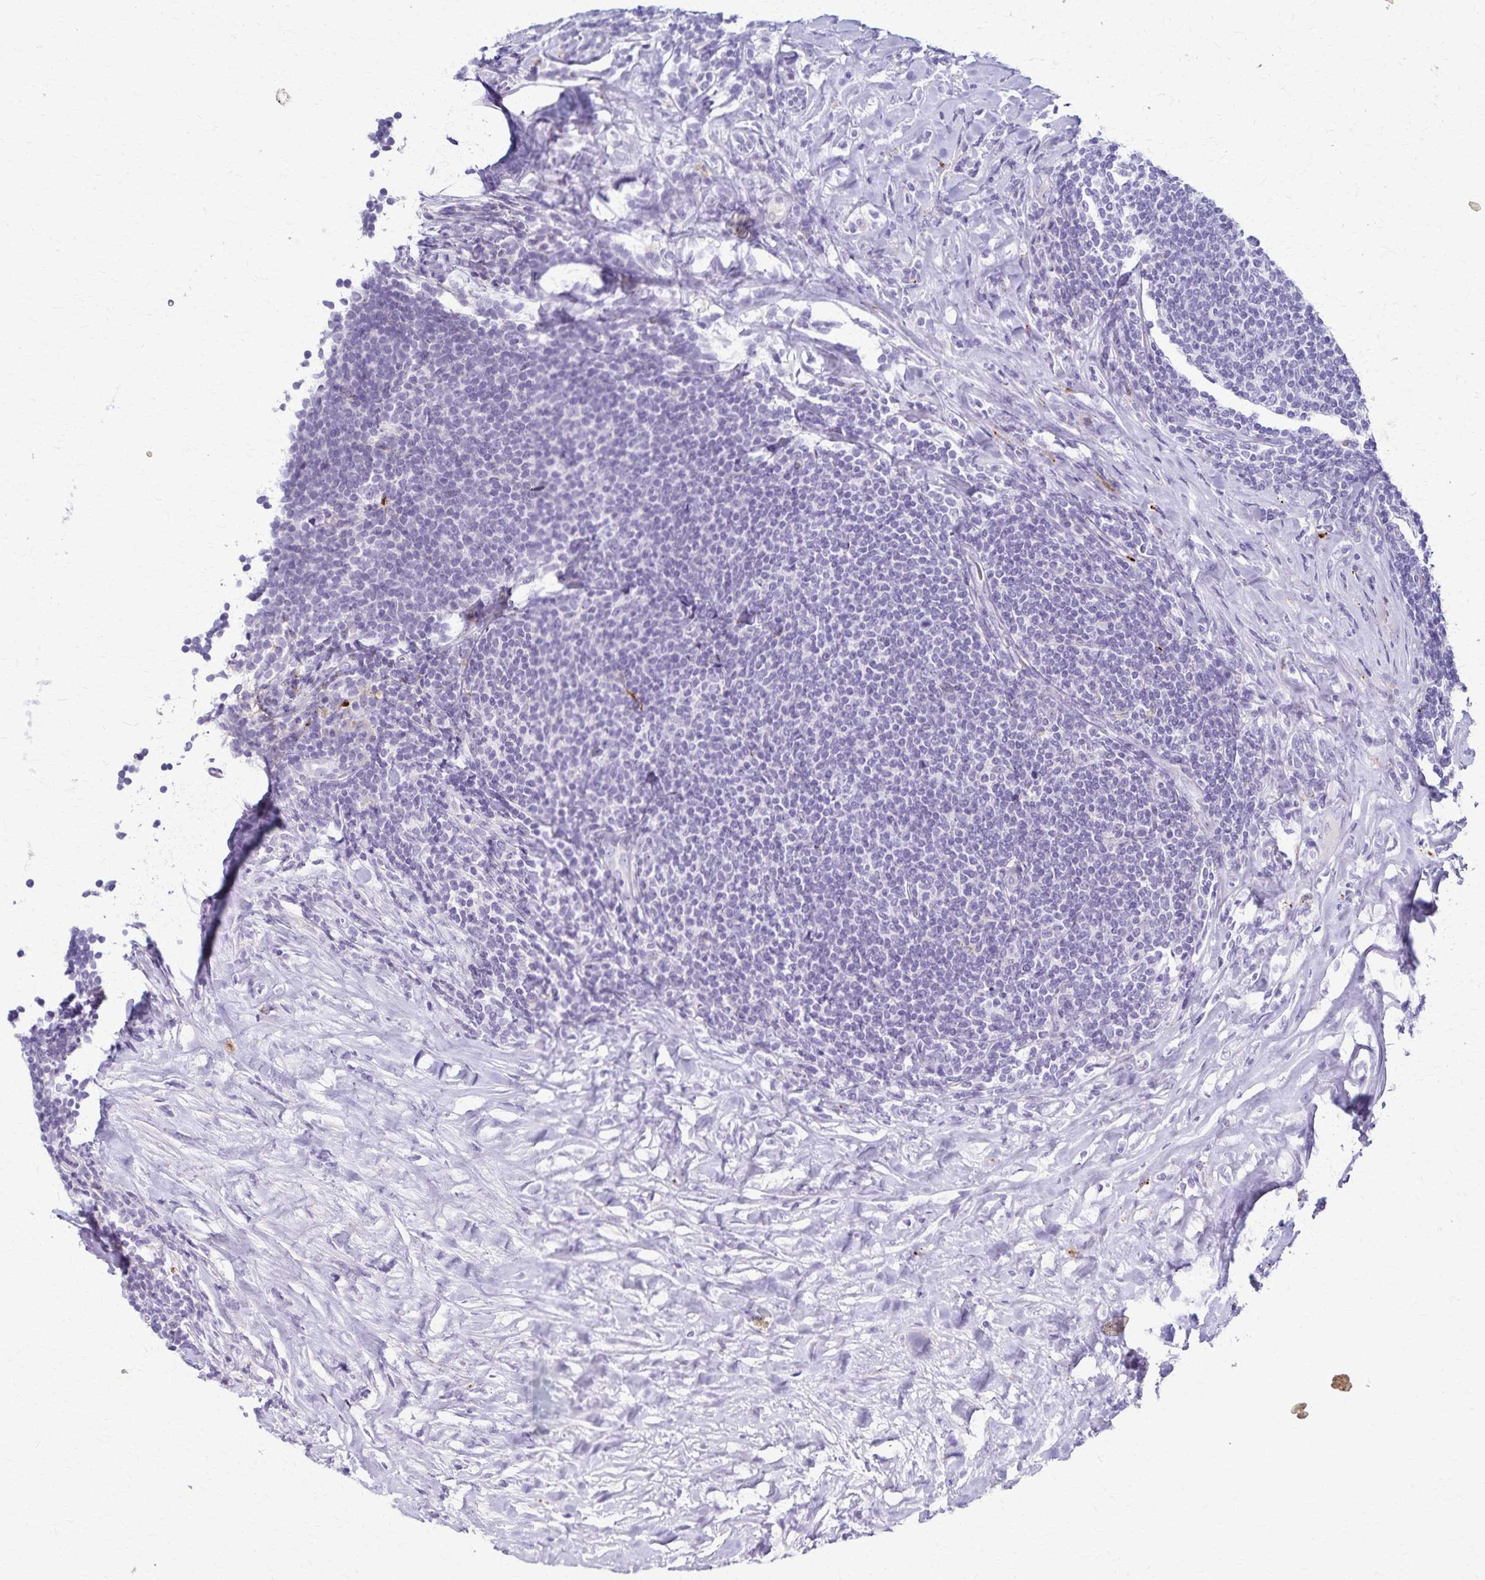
{"staining": {"intensity": "negative", "quantity": "none", "location": "none"}, "tissue": "lymphoma", "cell_type": "Tumor cells", "image_type": "cancer", "snomed": [{"axis": "morphology", "description": "Malignant lymphoma, non-Hodgkin's type, Low grade"}, {"axis": "topography", "description": "Lymph node"}], "caption": "This is an immunohistochemistry photomicrograph of lymphoma. There is no positivity in tumor cells.", "gene": "TMEM60", "patient": {"sex": "male", "age": 52}}